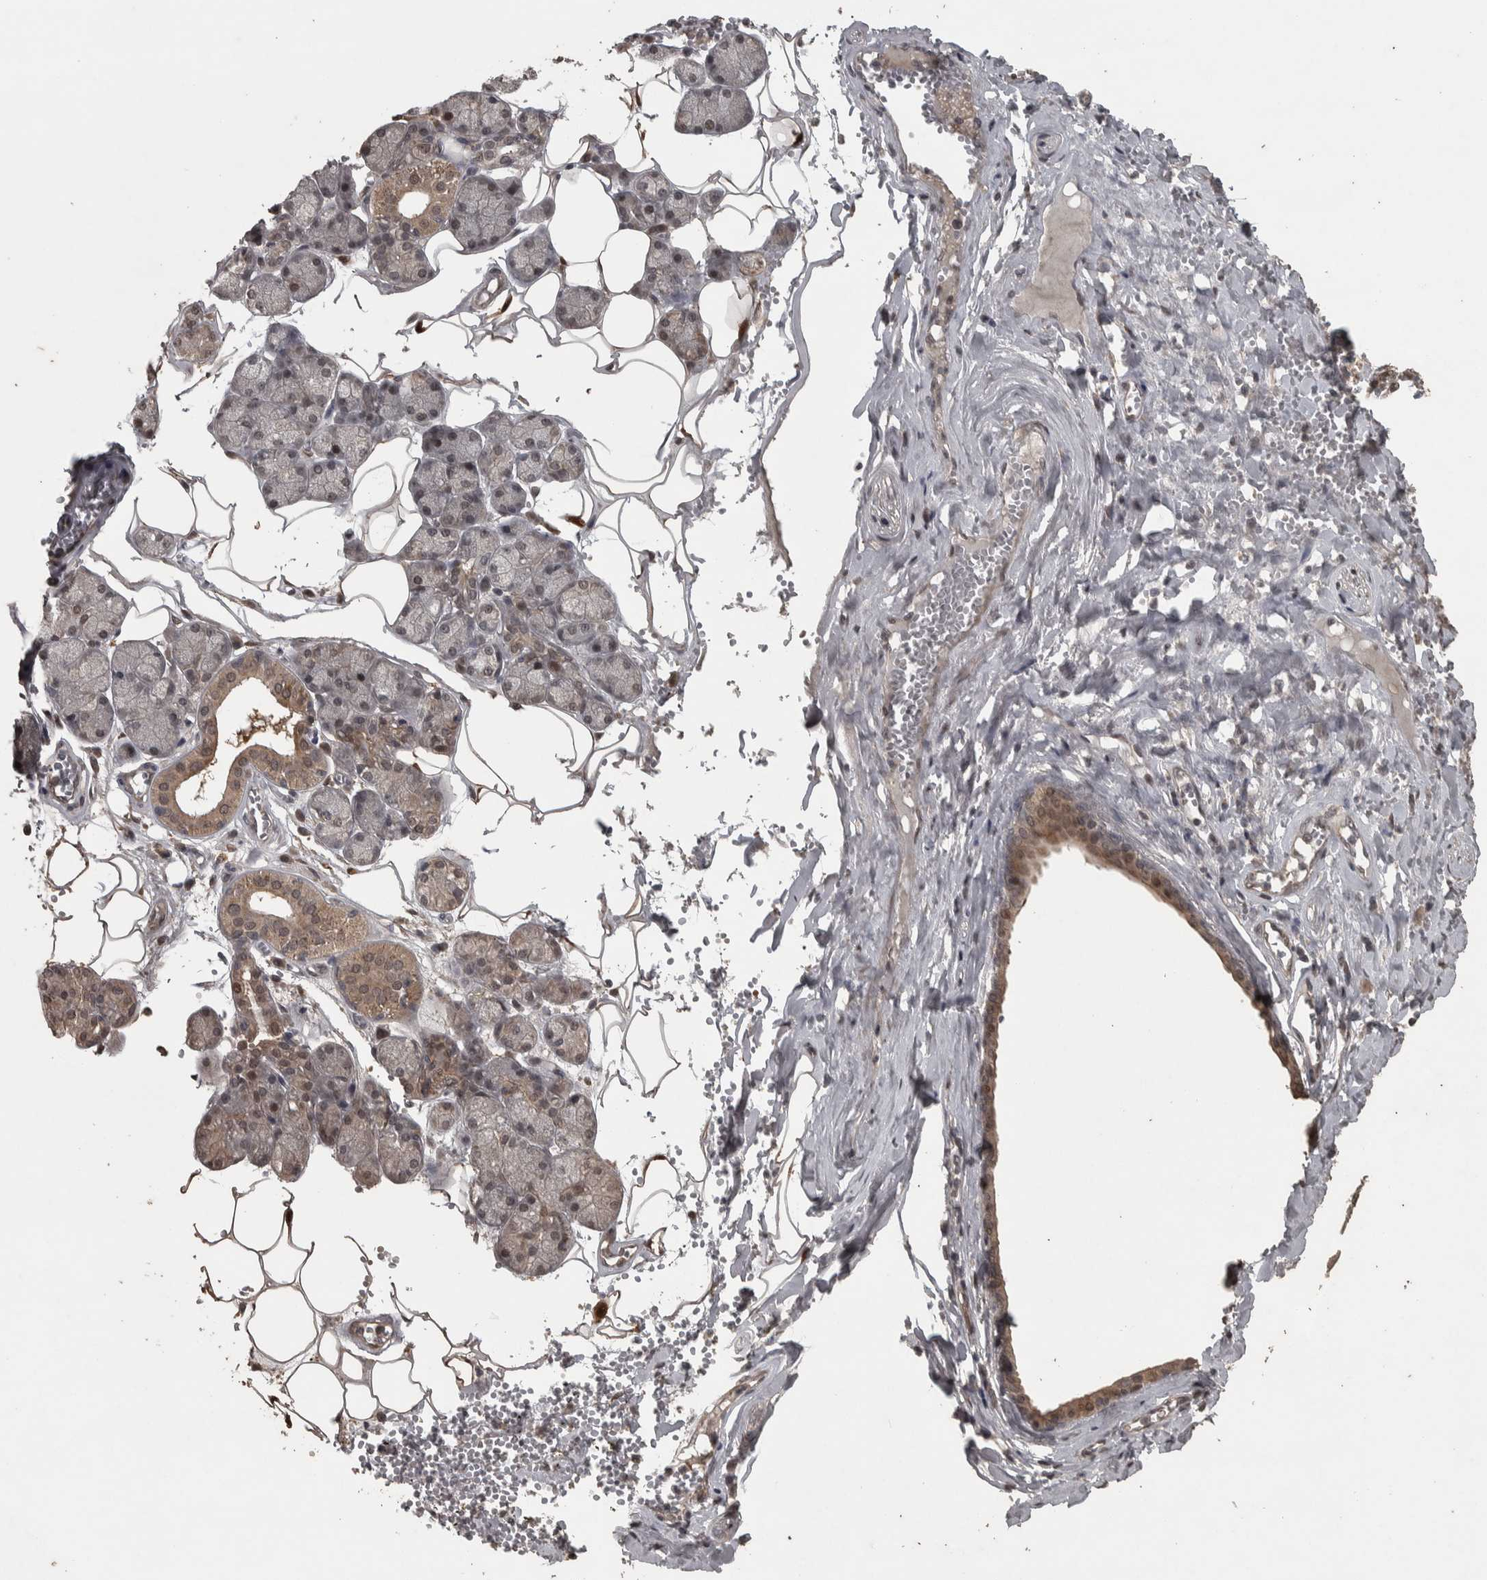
{"staining": {"intensity": "moderate", "quantity": "25%-75%", "location": "cytoplasmic/membranous,nuclear"}, "tissue": "salivary gland", "cell_type": "Glandular cells", "image_type": "normal", "snomed": [{"axis": "morphology", "description": "Normal tissue, NOS"}, {"axis": "topography", "description": "Salivary gland"}], "caption": "Brown immunohistochemical staining in unremarkable salivary gland exhibits moderate cytoplasmic/membranous,nuclear staining in about 25%-75% of glandular cells. The protein is shown in brown color, while the nuclei are stained blue.", "gene": "ACO1", "patient": {"sex": "male", "age": 62}}